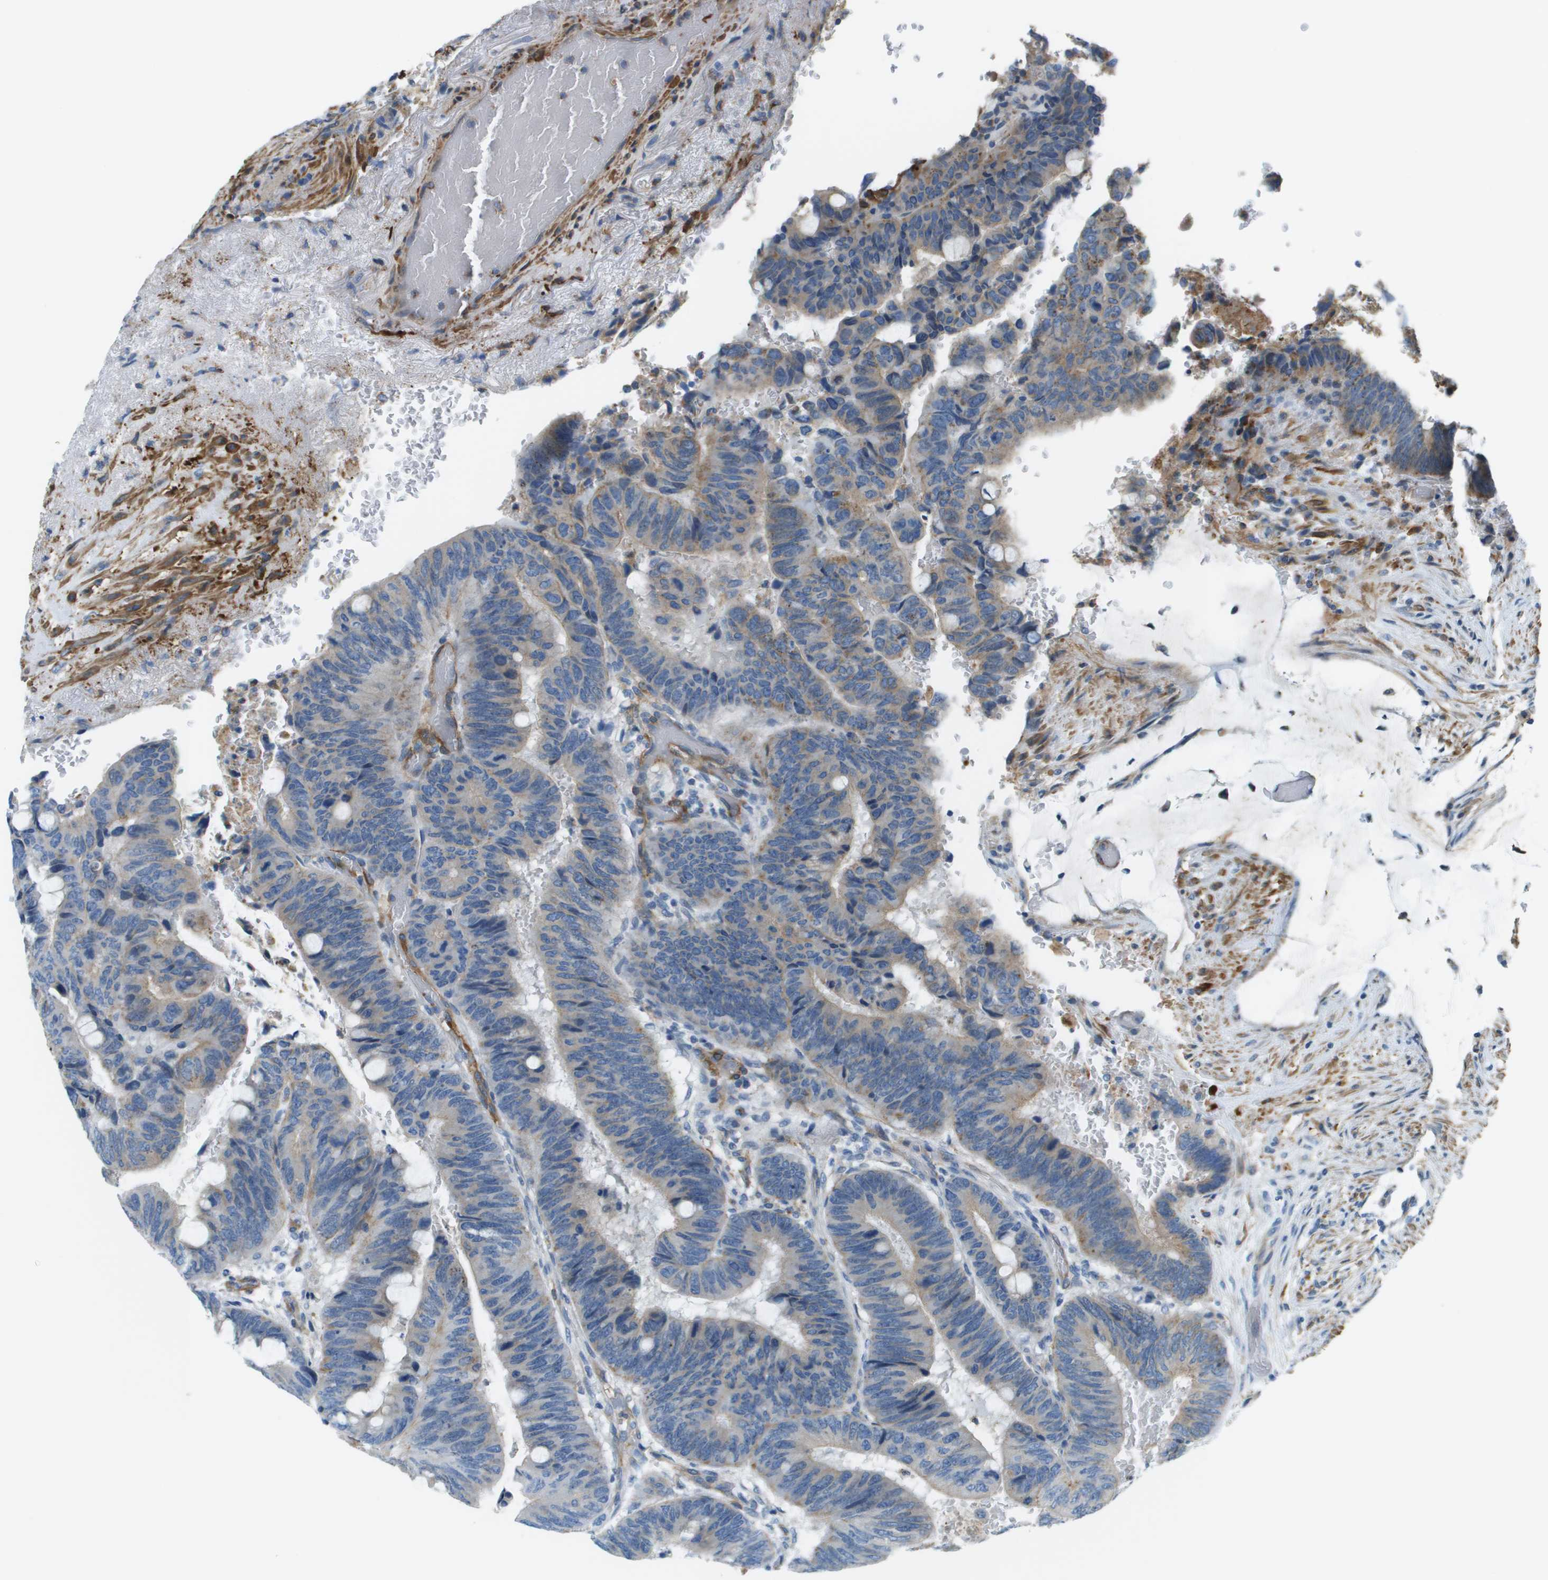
{"staining": {"intensity": "weak", "quantity": "25%-75%", "location": "cytoplasmic/membranous"}, "tissue": "colorectal cancer", "cell_type": "Tumor cells", "image_type": "cancer", "snomed": [{"axis": "morphology", "description": "Normal tissue, NOS"}, {"axis": "morphology", "description": "Adenocarcinoma, NOS"}, {"axis": "topography", "description": "Rectum"}], "caption": "Colorectal adenocarcinoma stained for a protein shows weak cytoplasmic/membranous positivity in tumor cells. (brown staining indicates protein expression, while blue staining denotes nuclei).", "gene": "MYH11", "patient": {"sex": "male", "age": 92}}